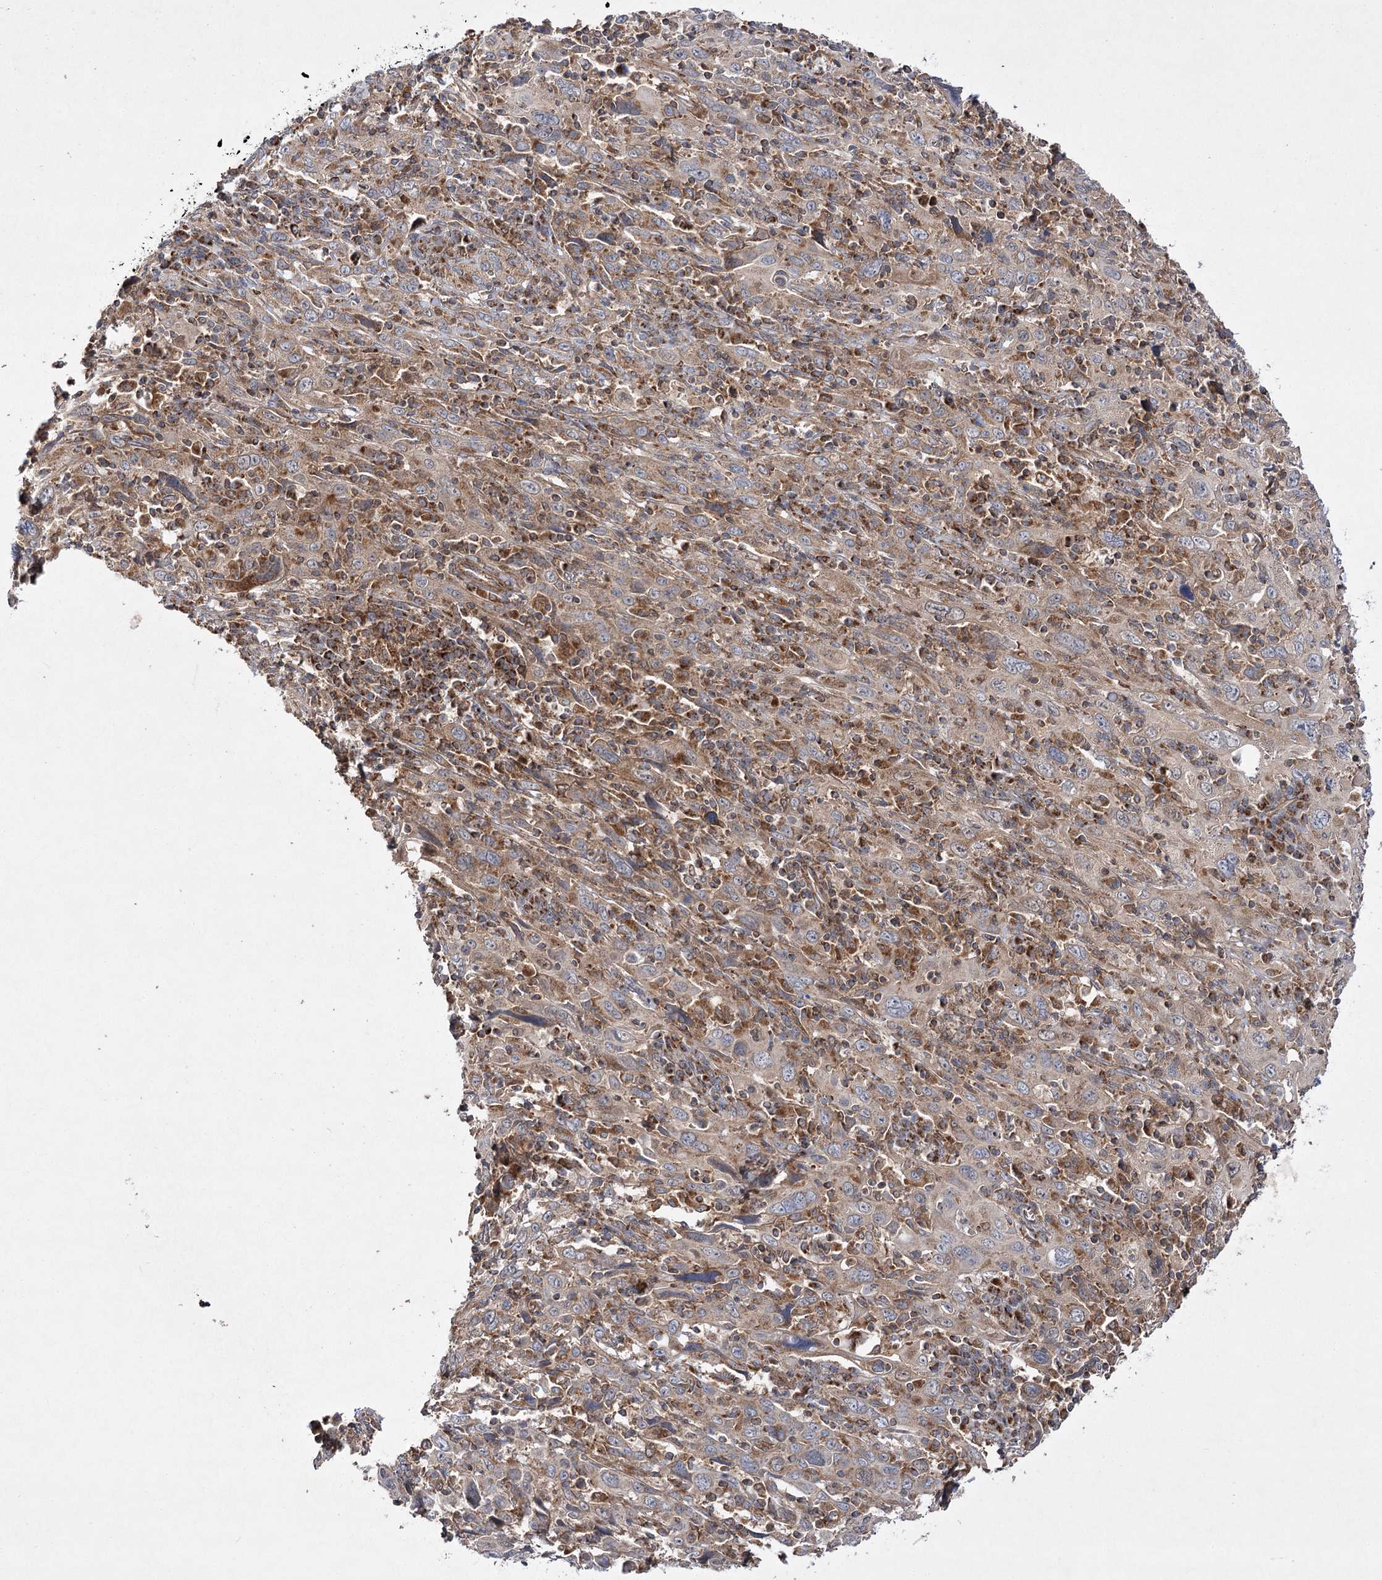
{"staining": {"intensity": "weak", "quantity": "25%-75%", "location": "cytoplasmic/membranous"}, "tissue": "cervical cancer", "cell_type": "Tumor cells", "image_type": "cancer", "snomed": [{"axis": "morphology", "description": "Squamous cell carcinoma, NOS"}, {"axis": "topography", "description": "Cervix"}], "caption": "Approximately 25%-75% of tumor cells in cervical cancer (squamous cell carcinoma) show weak cytoplasmic/membranous protein expression as visualized by brown immunohistochemical staining.", "gene": "DNAJC13", "patient": {"sex": "female", "age": 46}}